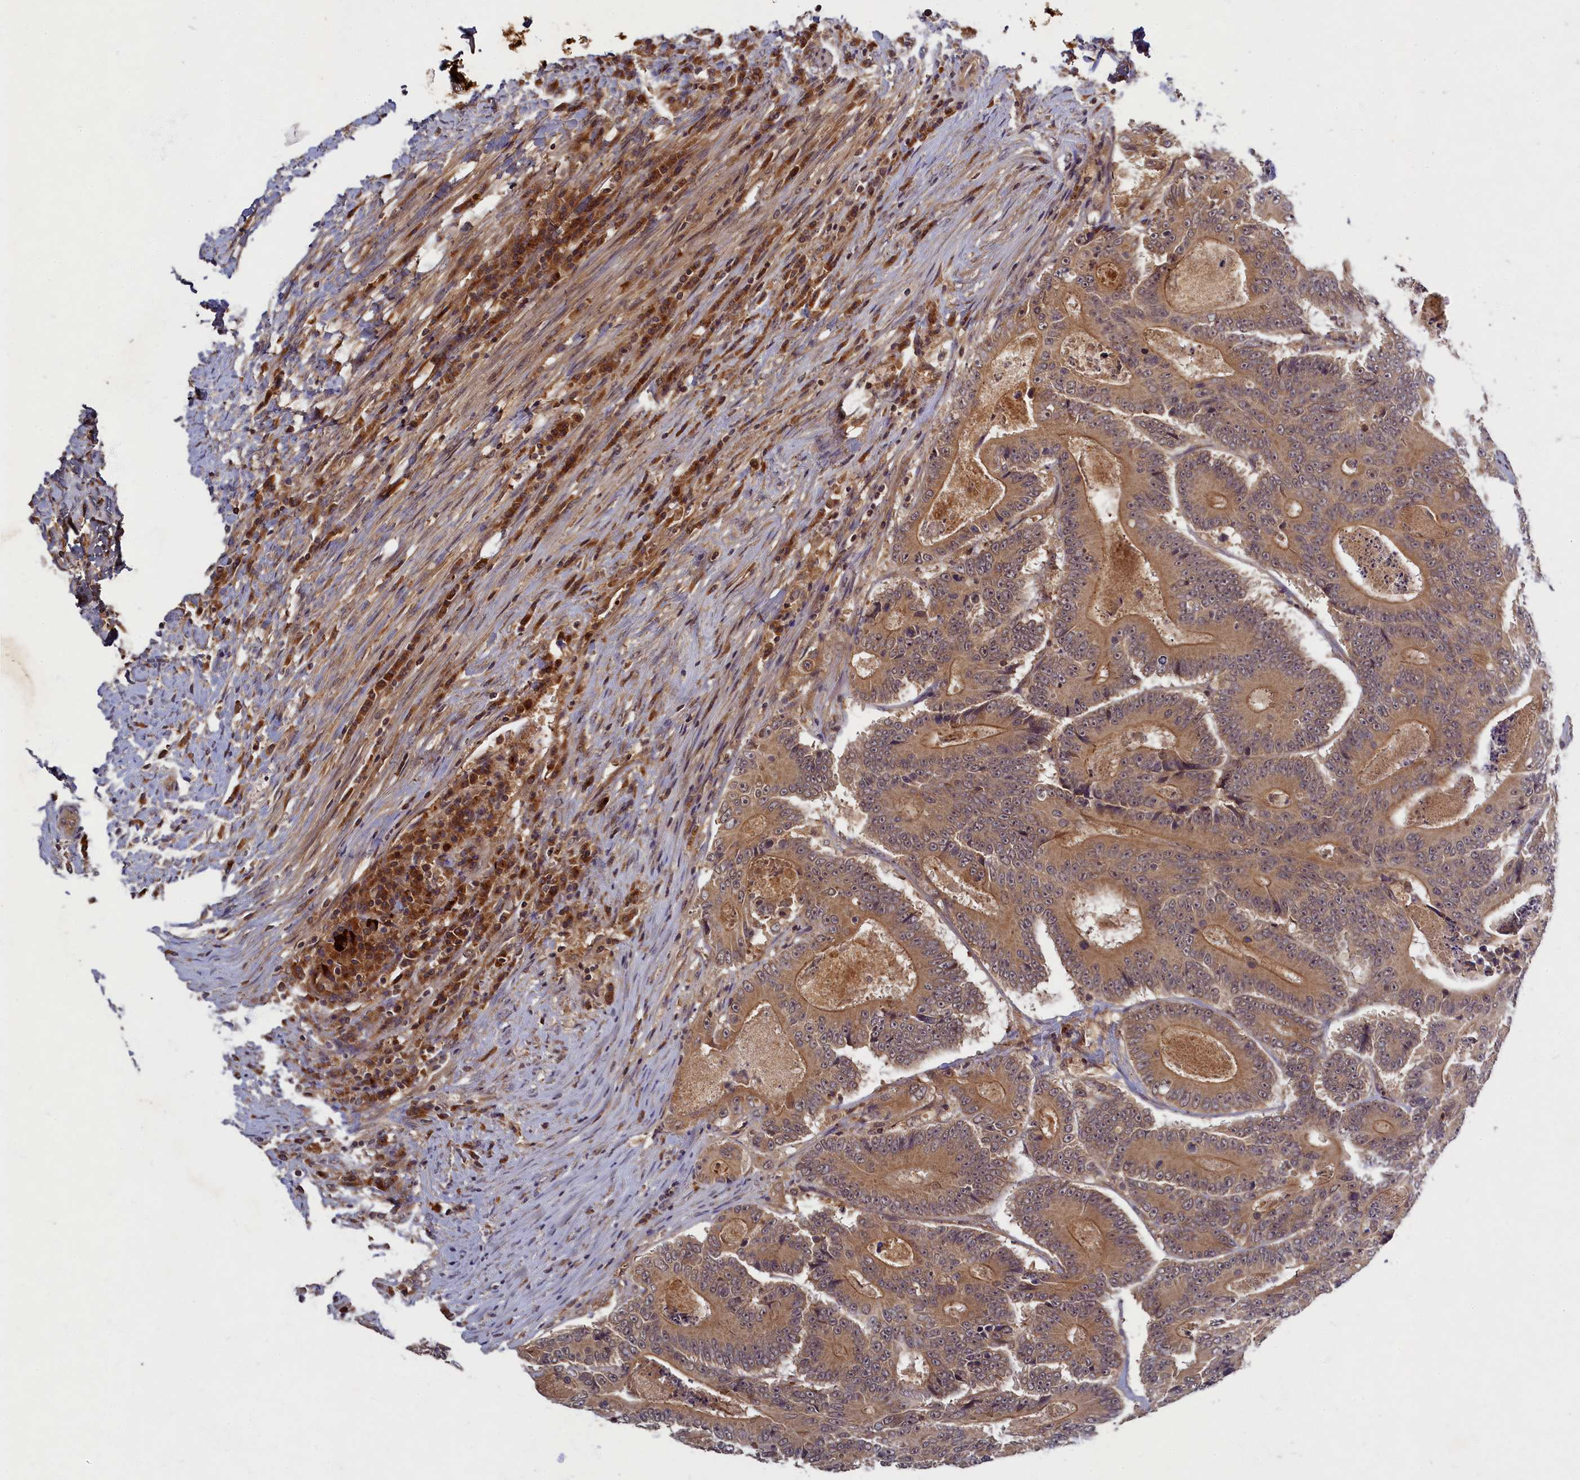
{"staining": {"intensity": "moderate", "quantity": ">75%", "location": "cytoplasmic/membranous"}, "tissue": "colorectal cancer", "cell_type": "Tumor cells", "image_type": "cancer", "snomed": [{"axis": "morphology", "description": "Adenocarcinoma, NOS"}, {"axis": "topography", "description": "Colon"}], "caption": "Brown immunohistochemical staining in human adenocarcinoma (colorectal) displays moderate cytoplasmic/membranous expression in approximately >75% of tumor cells.", "gene": "BICD1", "patient": {"sex": "male", "age": 83}}